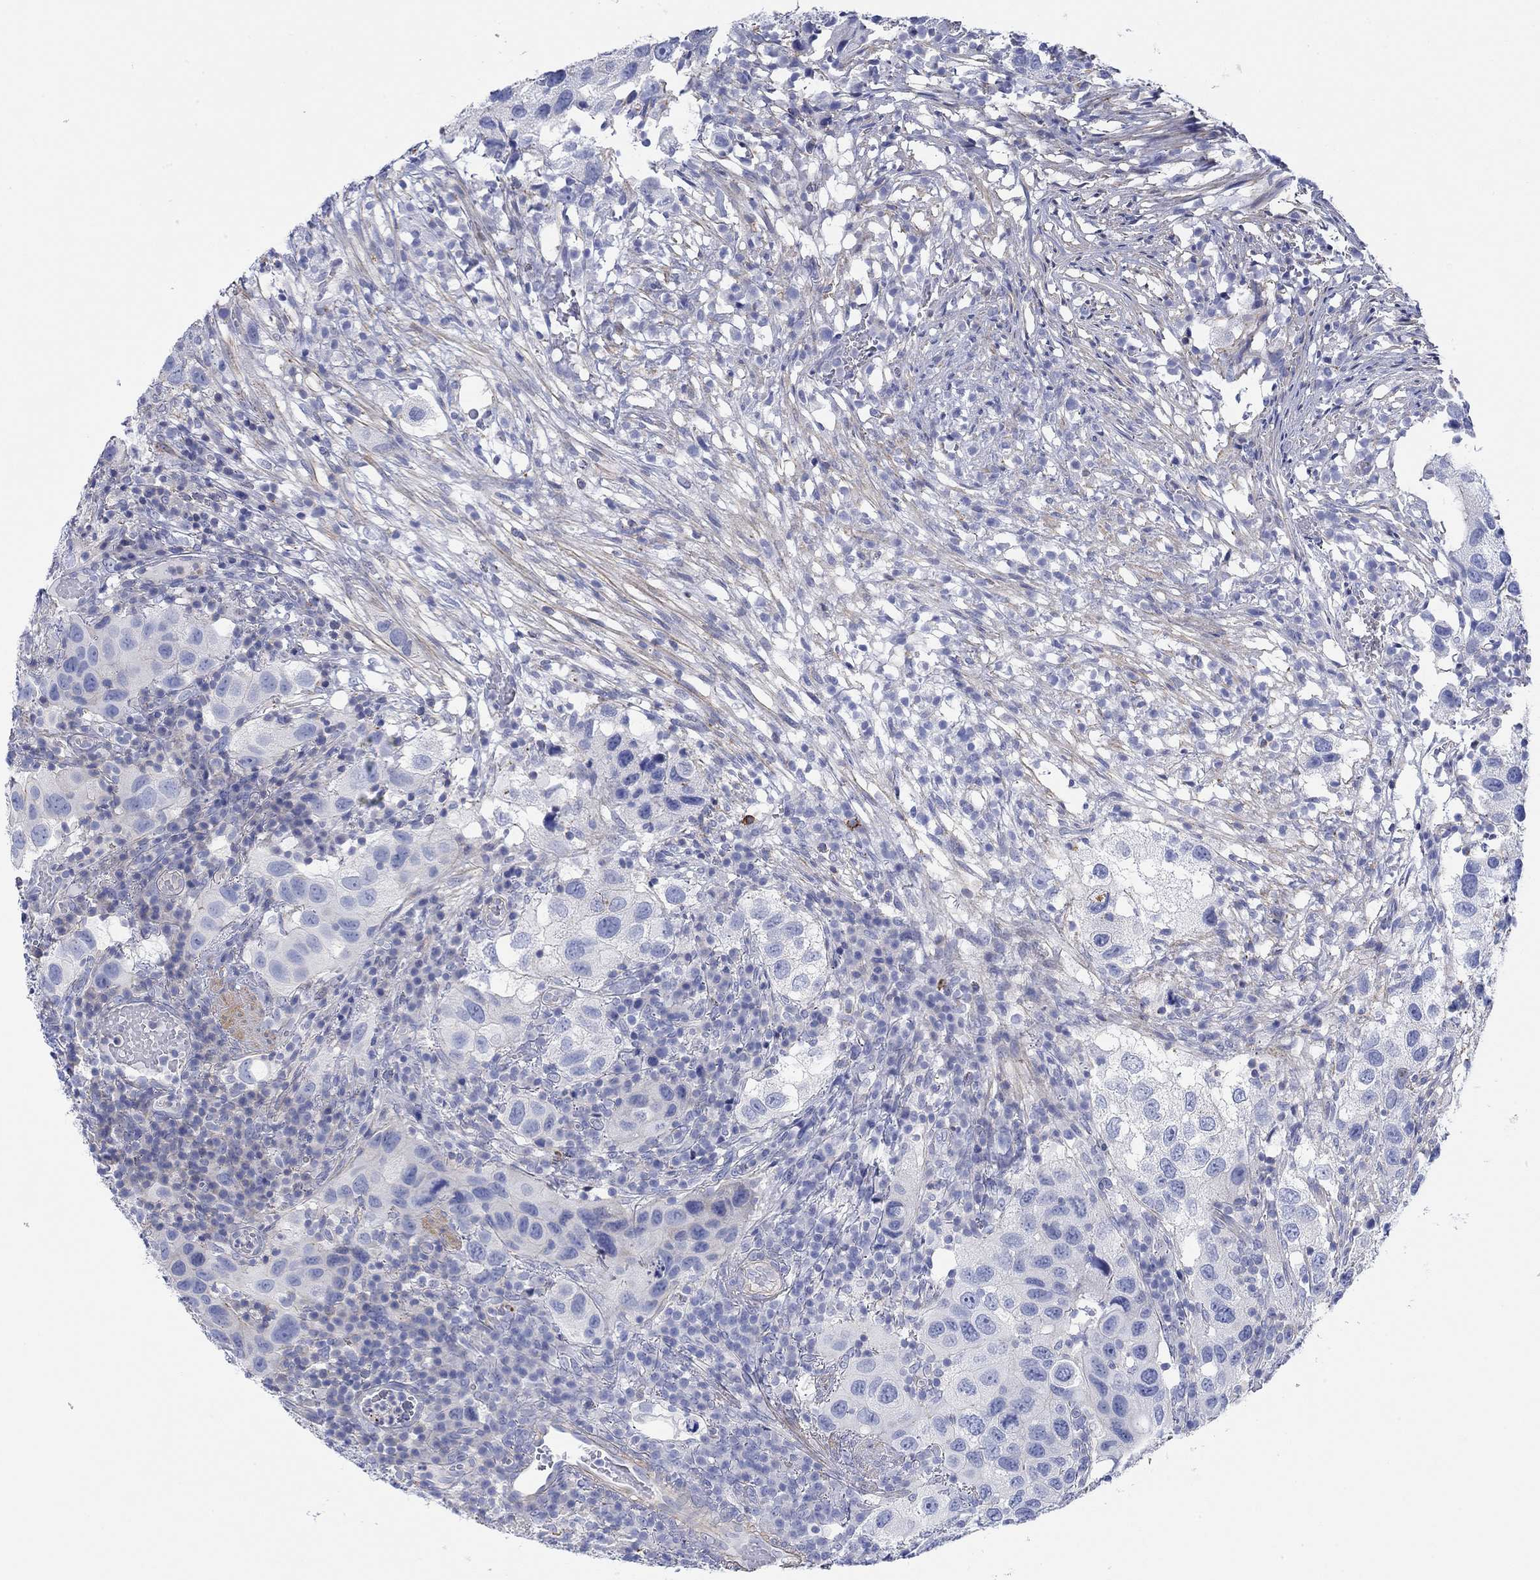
{"staining": {"intensity": "negative", "quantity": "none", "location": "none"}, "tissue": "urothelial cancer", "cell_type": "Tumor cells", "image_type": "cancer", "snomed": [{"axis": "morphology", "description": "Urothelial carcinoma, High grade"}, {"axis": "topography", "description": "Urinary bladder"}], "caption": "Immunohistochemistry (IHC) of urothelial cancer displays no positivity in tumor cells.", "gene": "PPIL6", "patient": {"sex": "male", "age": 79}}